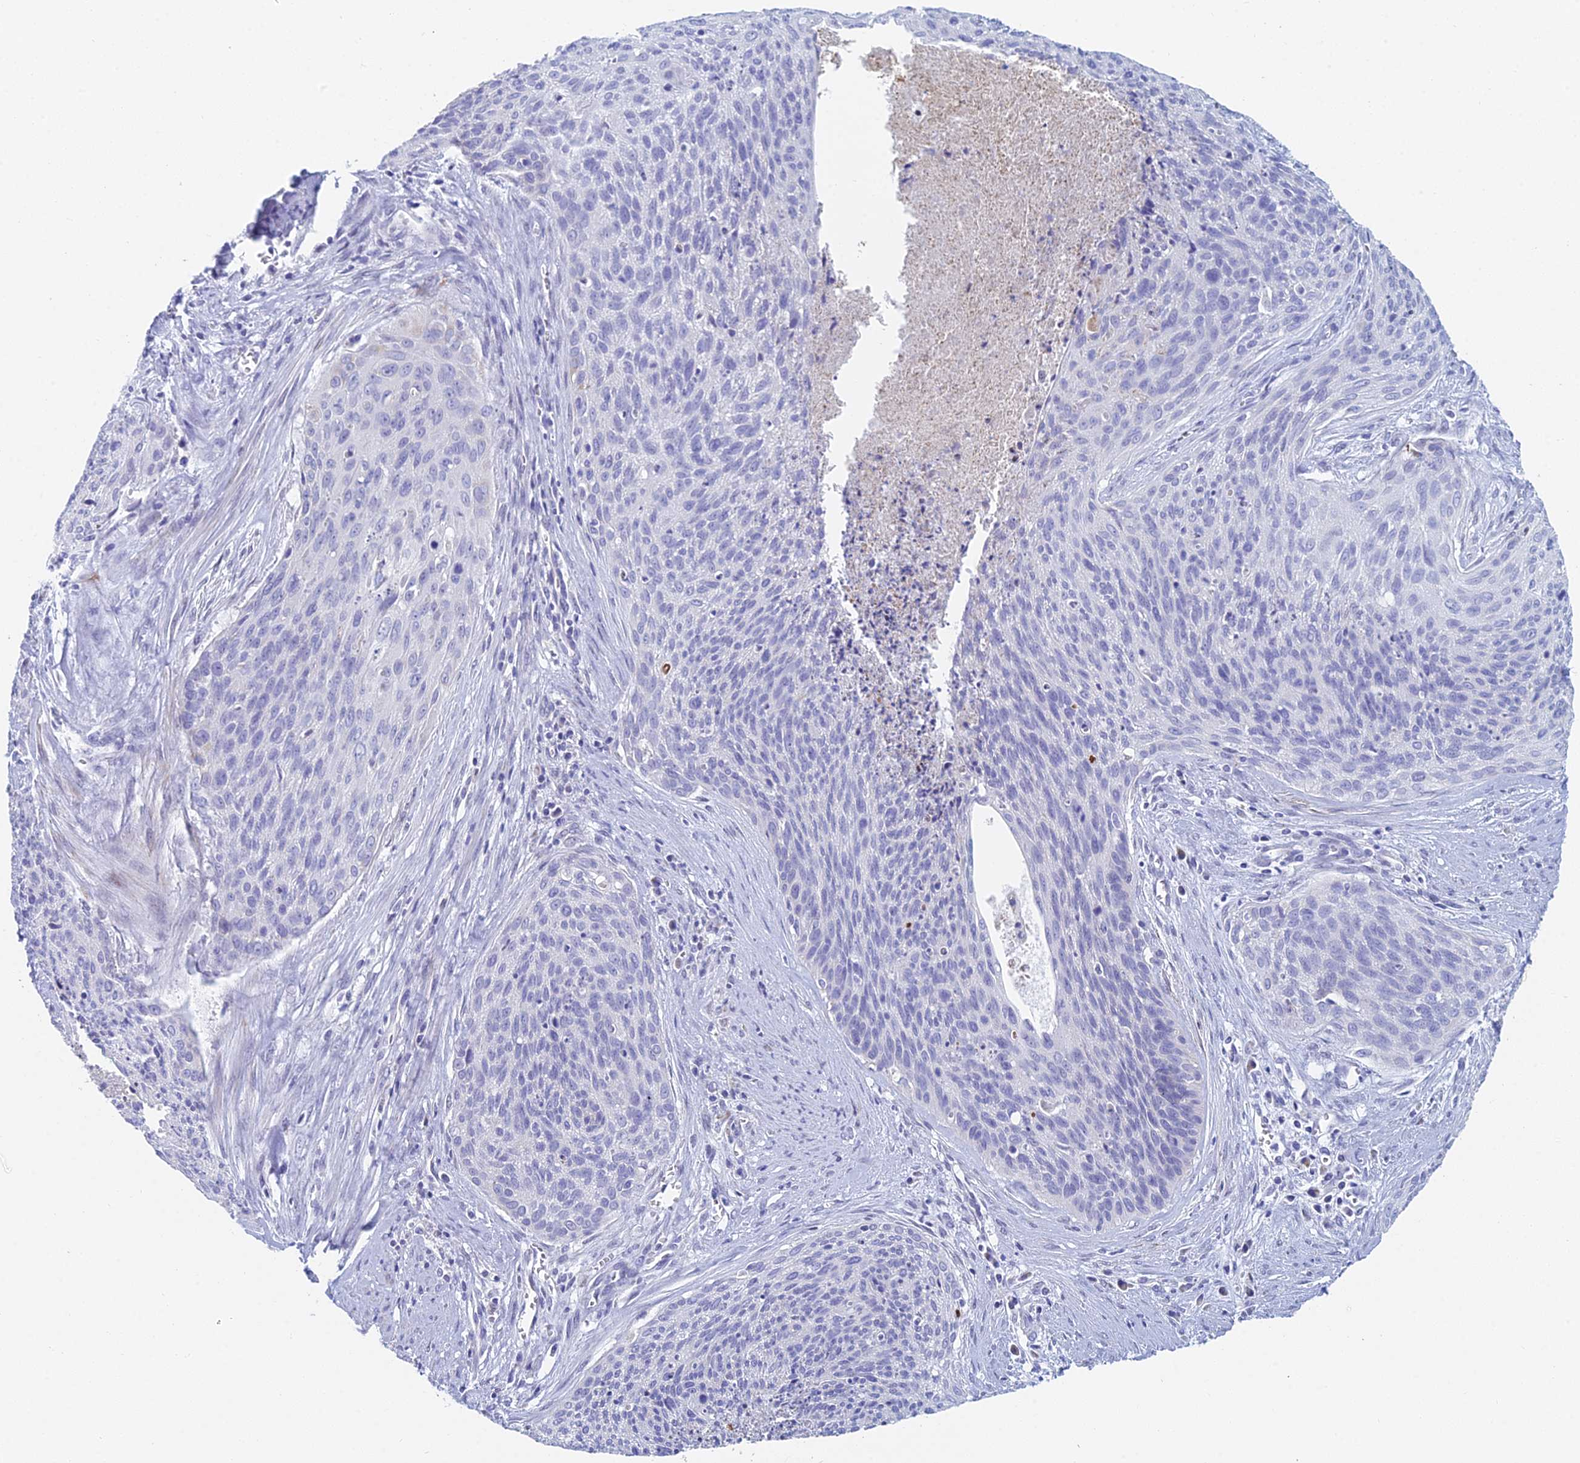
{"staining": {"intensity": "negative", "quantity": "none", "location": "none"}, "tissue": "cervical cancer", "cell_type": "Tumor cells", "image_type": "cancer", "snomed": [{"axis": "morphology", "description": "Squamous cell carcinoma, NOS"}, {"axis": "topography", "description": "Cervix"}], "caption": "Immunohistochemistry micrograph of neoplastic tissue: cervical cancer (squamous cell carcinoma) stained with DAB reveals no significant protein expression in tumor cells.", "gene": "ACSM1", "patient": {"sex": "female", "age": 55}}